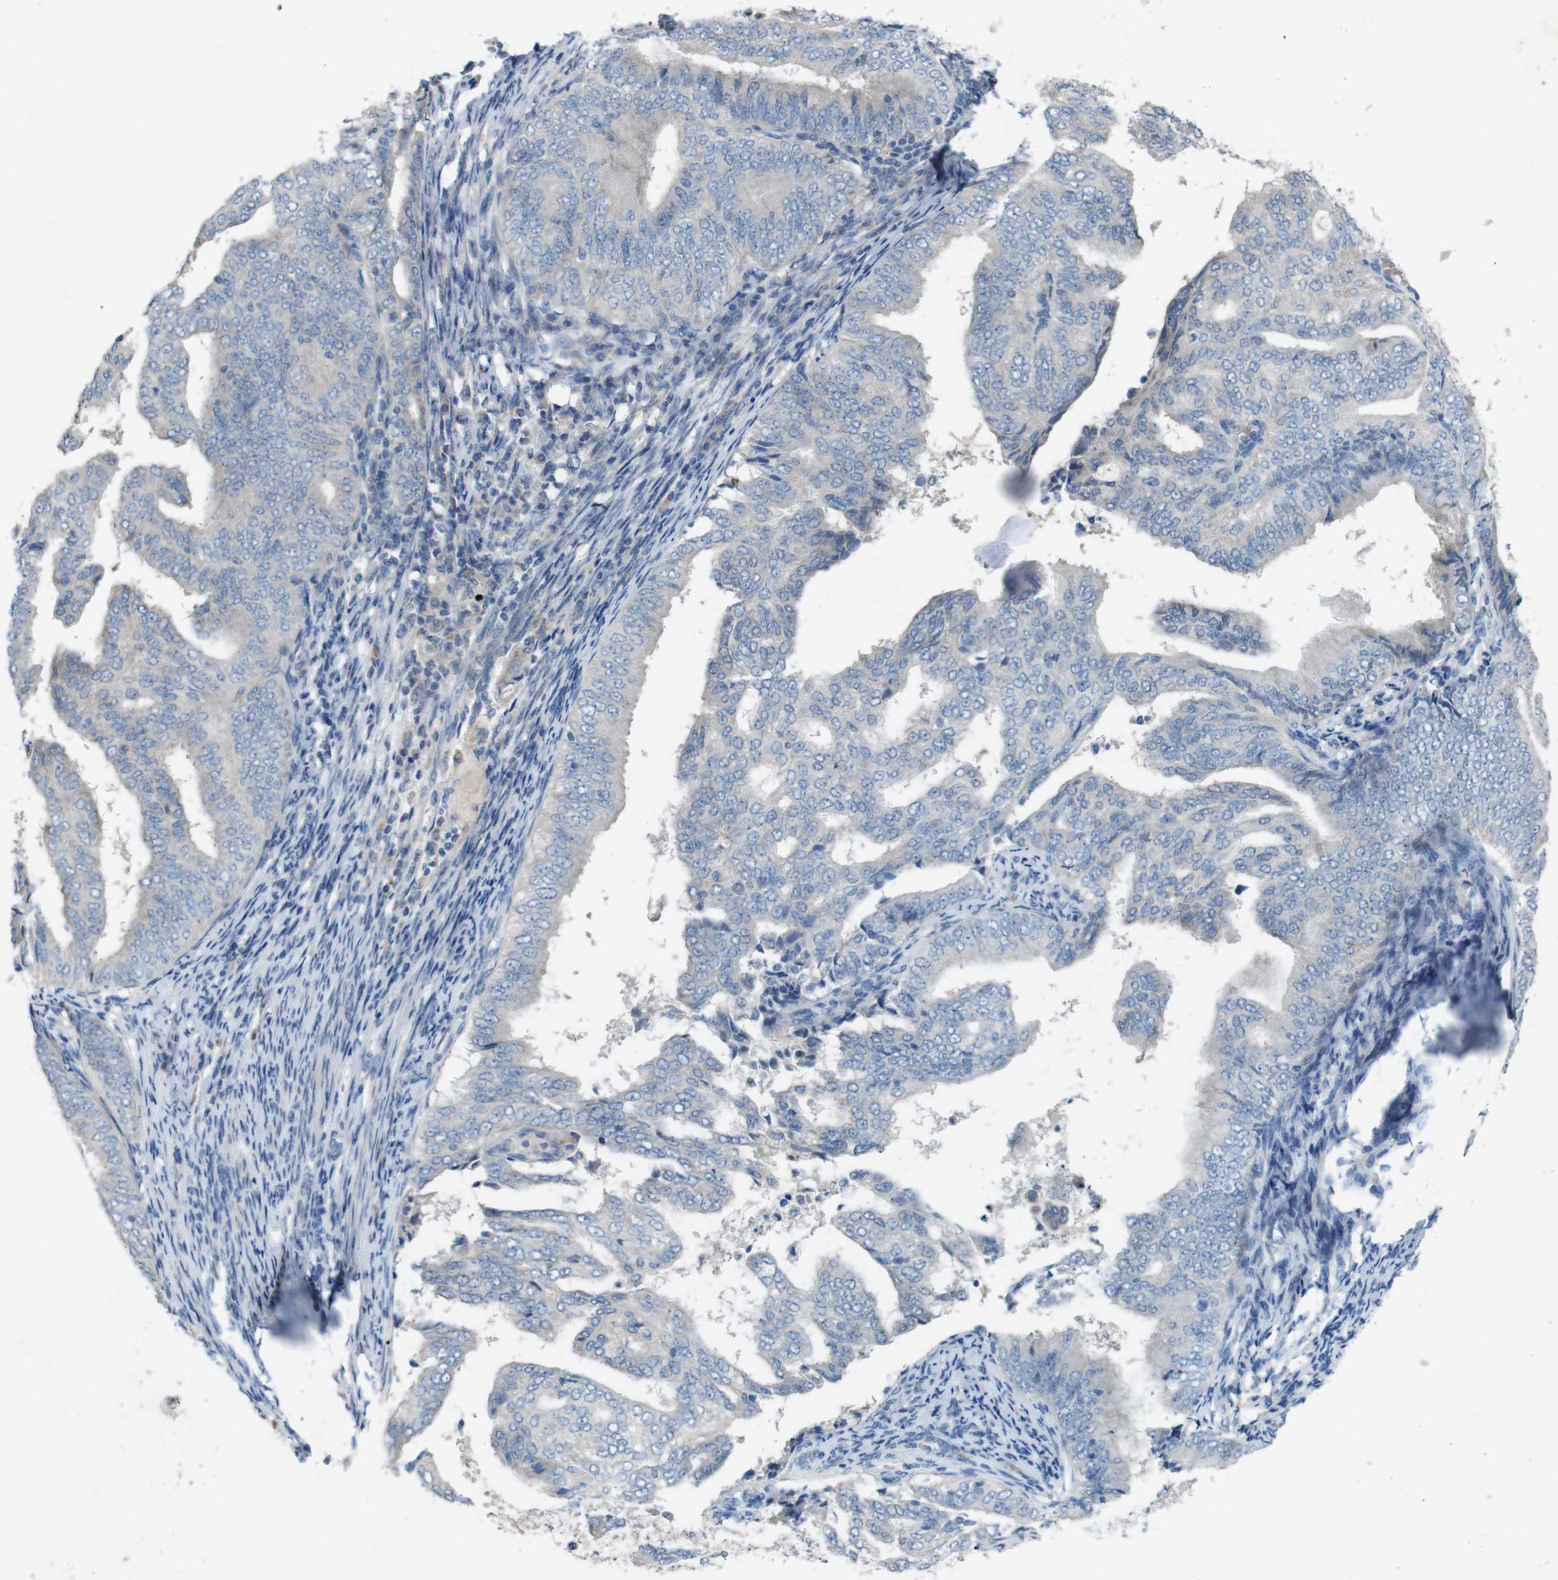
{"staining": {"intensity": "negative", "quantity": "none", "location": "none"}, "tissue": "endometrial cancer", "cell_type": "Tumor cells", "image_type": "cancer", "snomed": [{"axis": "morphology", "description": "Adenocarcinoma, NOS"}, {"axis": "topography", "description": "Endometrium"}], "caption": "Immunohistochemical staining of human endometrial cancer demonstrates no significant staining in tumor cells.", "gene": "MOGAT3", "patient": {"sex": "female", "age": 58}}